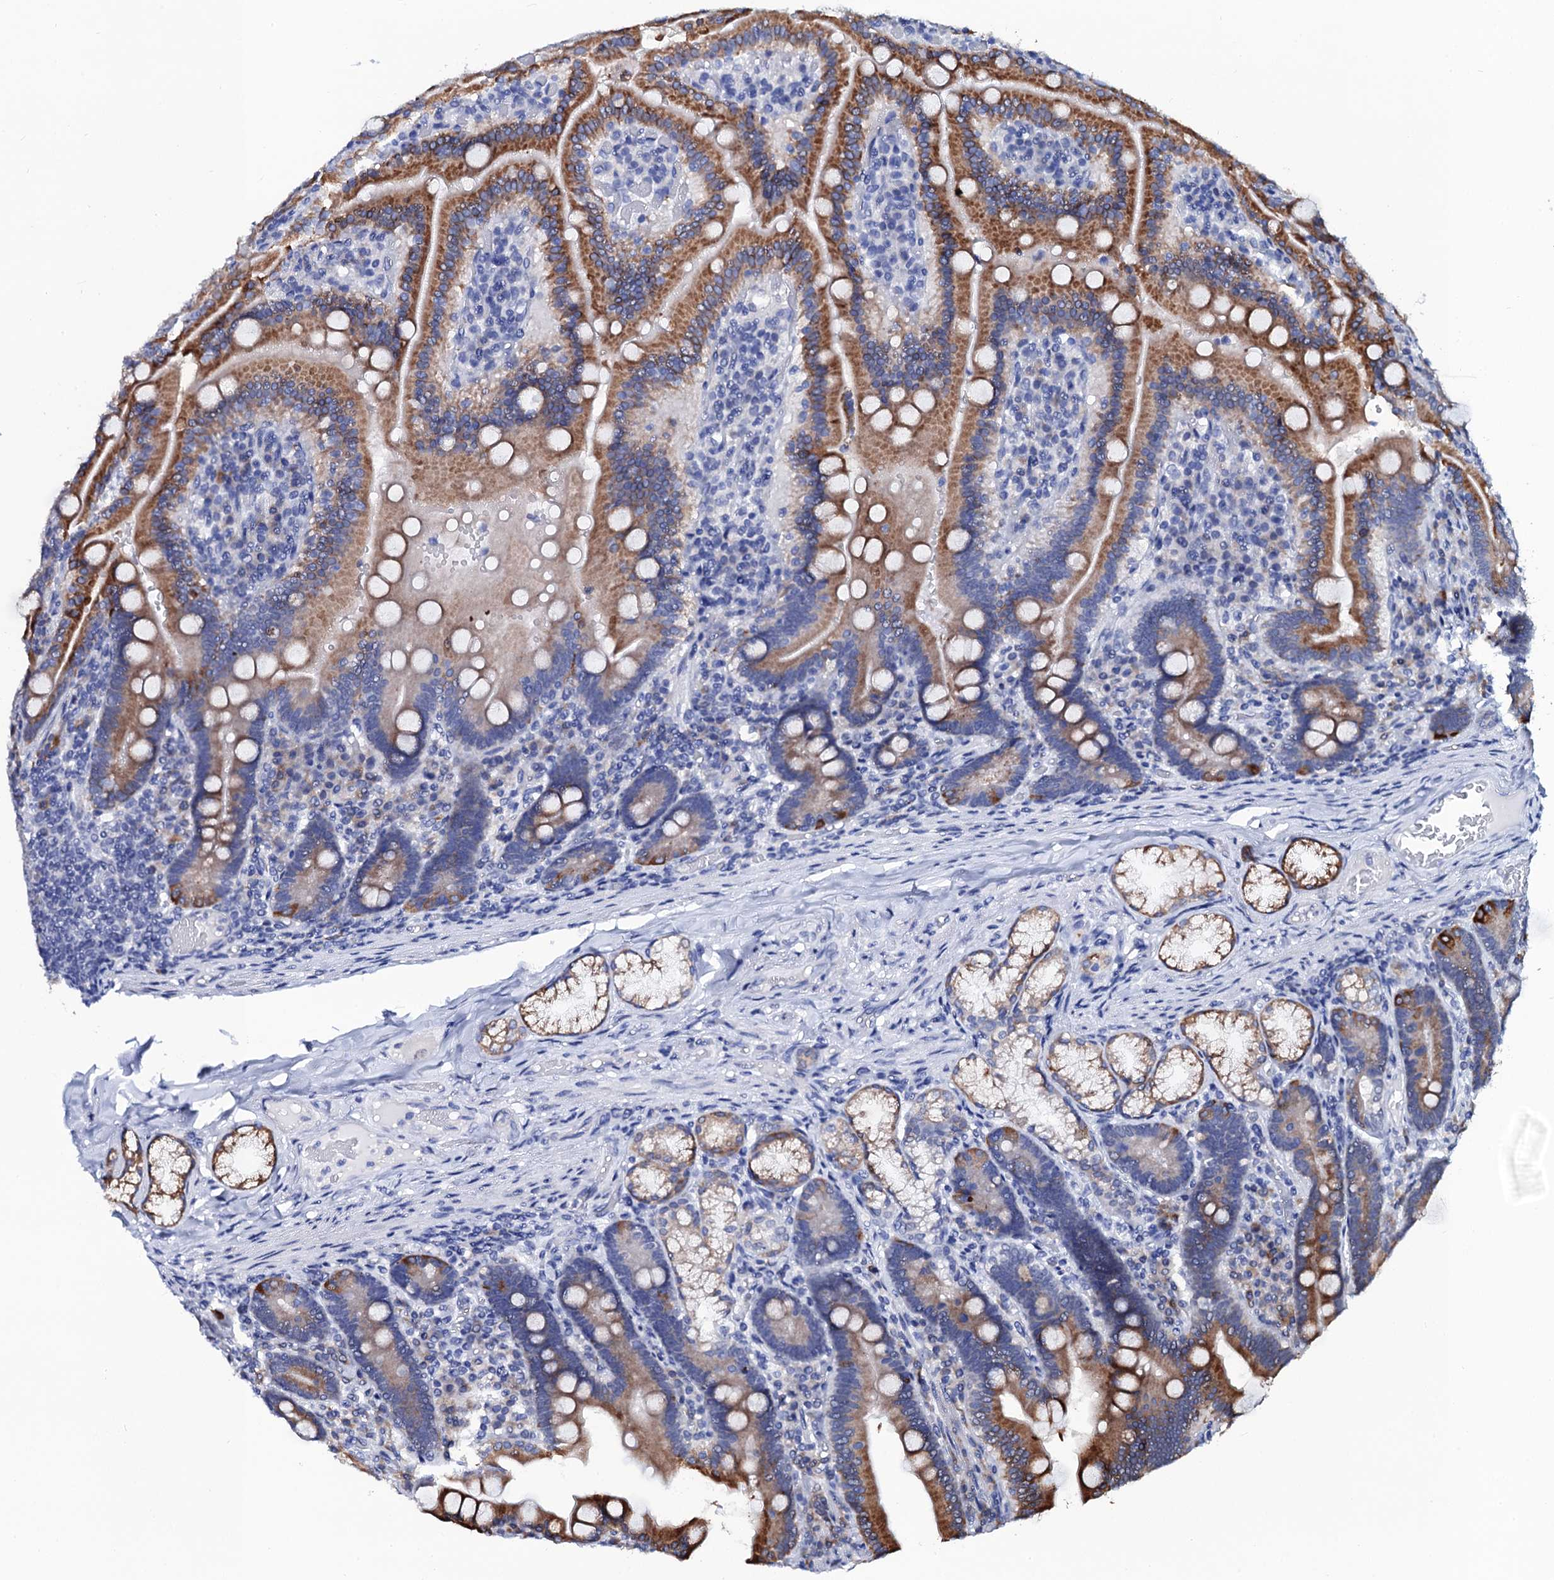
{"staining": {"intensity": "moderate", "quantity": ">75%", "location": "cytoplasmic/membranous"}, "tissue": "duodenum", "cell_type": "Glandular cells", "image_type": "normal", "snomed": [{"axis": "morphology", "description": "Normal tissue, NOS"}, {"axis": "topography", "description": "Duodenum"}], "caption": "Immunohistochemical staining of benign duodenum displays moderate cytoplasmic/membranous protein staining in about >75% of glandular cells. The staining was performed using DAB, with brown indicating positive protein expression. Nuclei are stained blue with hematoxylin.", "gene": "SLC7A10", "patient": {"sex": "female", "age": 62}}